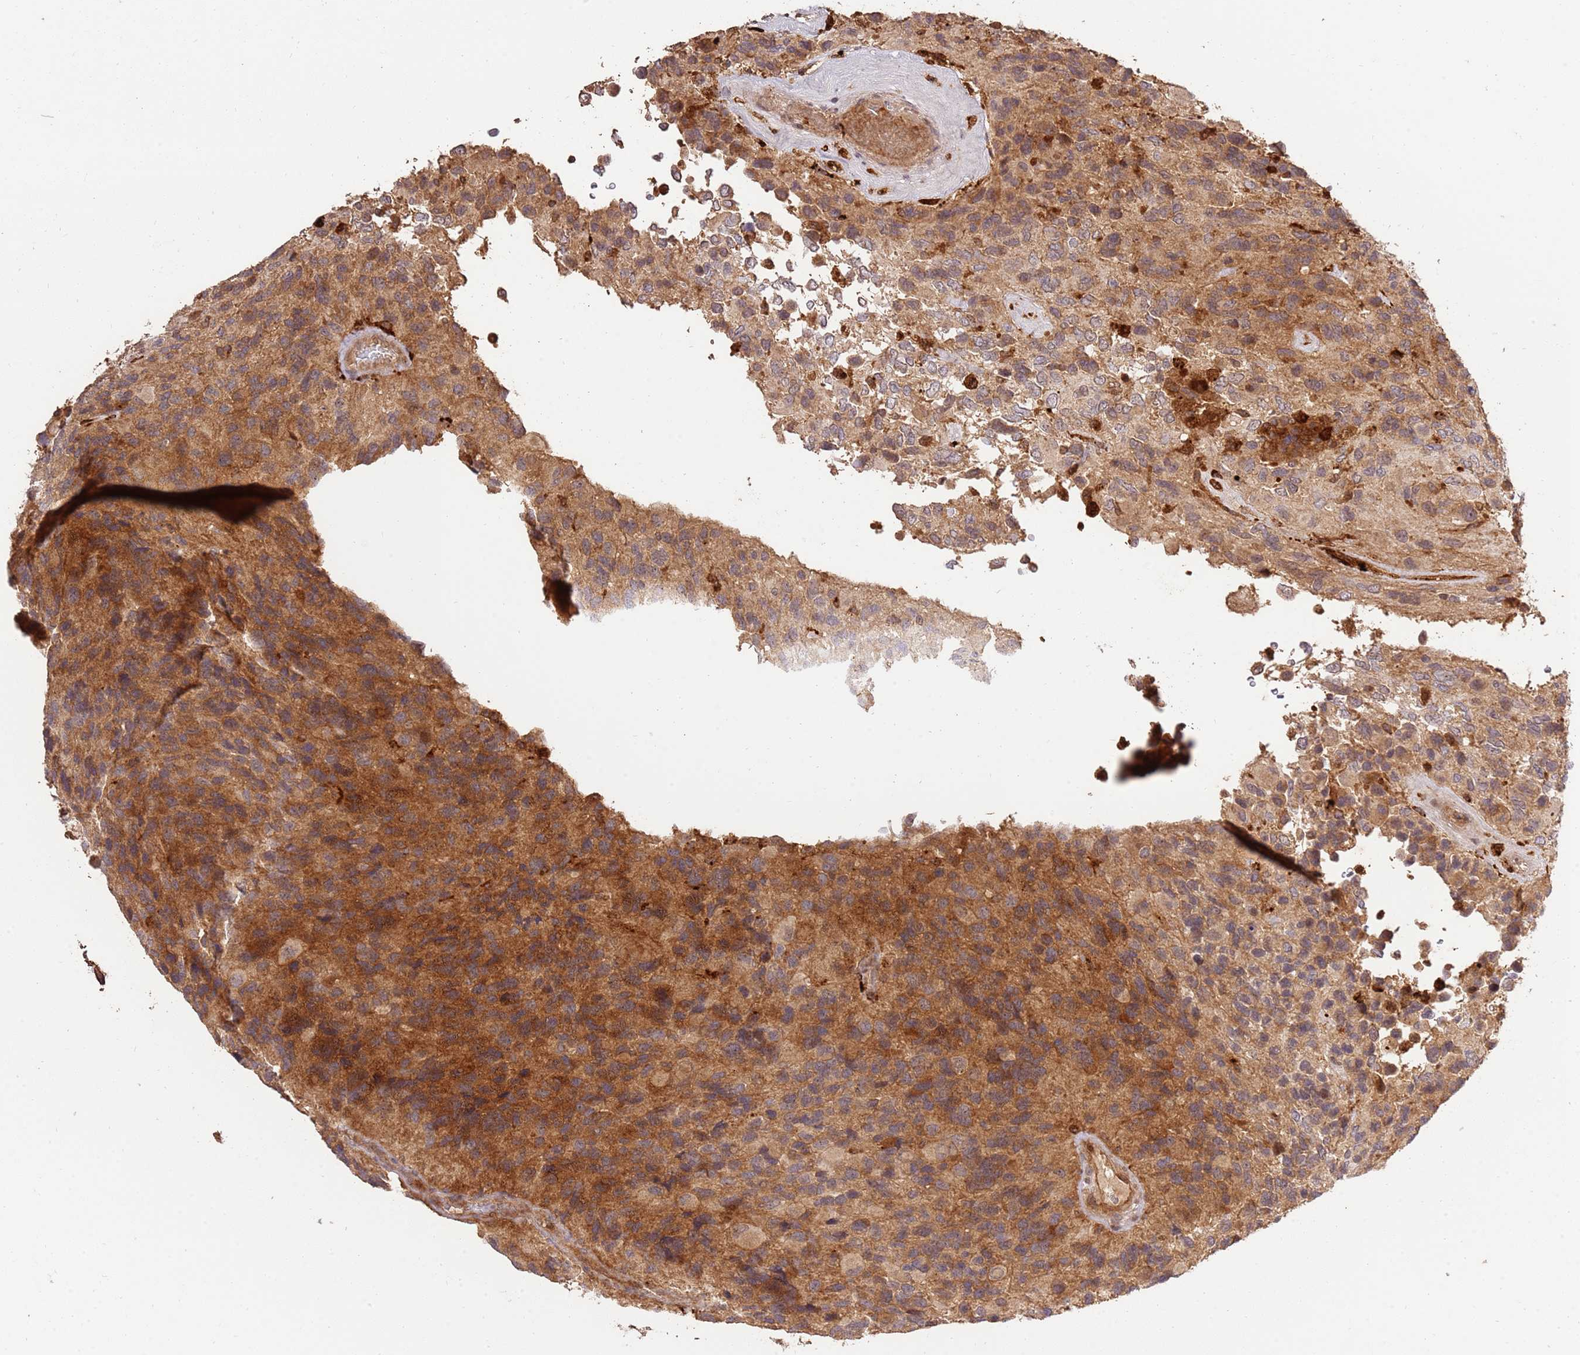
{"staining": {"intensity": "moderate", "quantity": ">75%", "location": "cytoplasmic/membranous"}, "tissue": "glioma", "cell_type": "Tumor cells", "image_type": "cancer", "snomed": [{"axis": "morphology", "description": "Glioma, malignant, High grade"}, {"axis": "topography", "description": "Brain"}], "caption": "Malignant high-grade glioma tissue exhibits moderate cytoplasmic/membranous staining in approximately >75% of tumor cells", "gene": "GAREM1", "patient": {"sex": "male", "age": 77}}